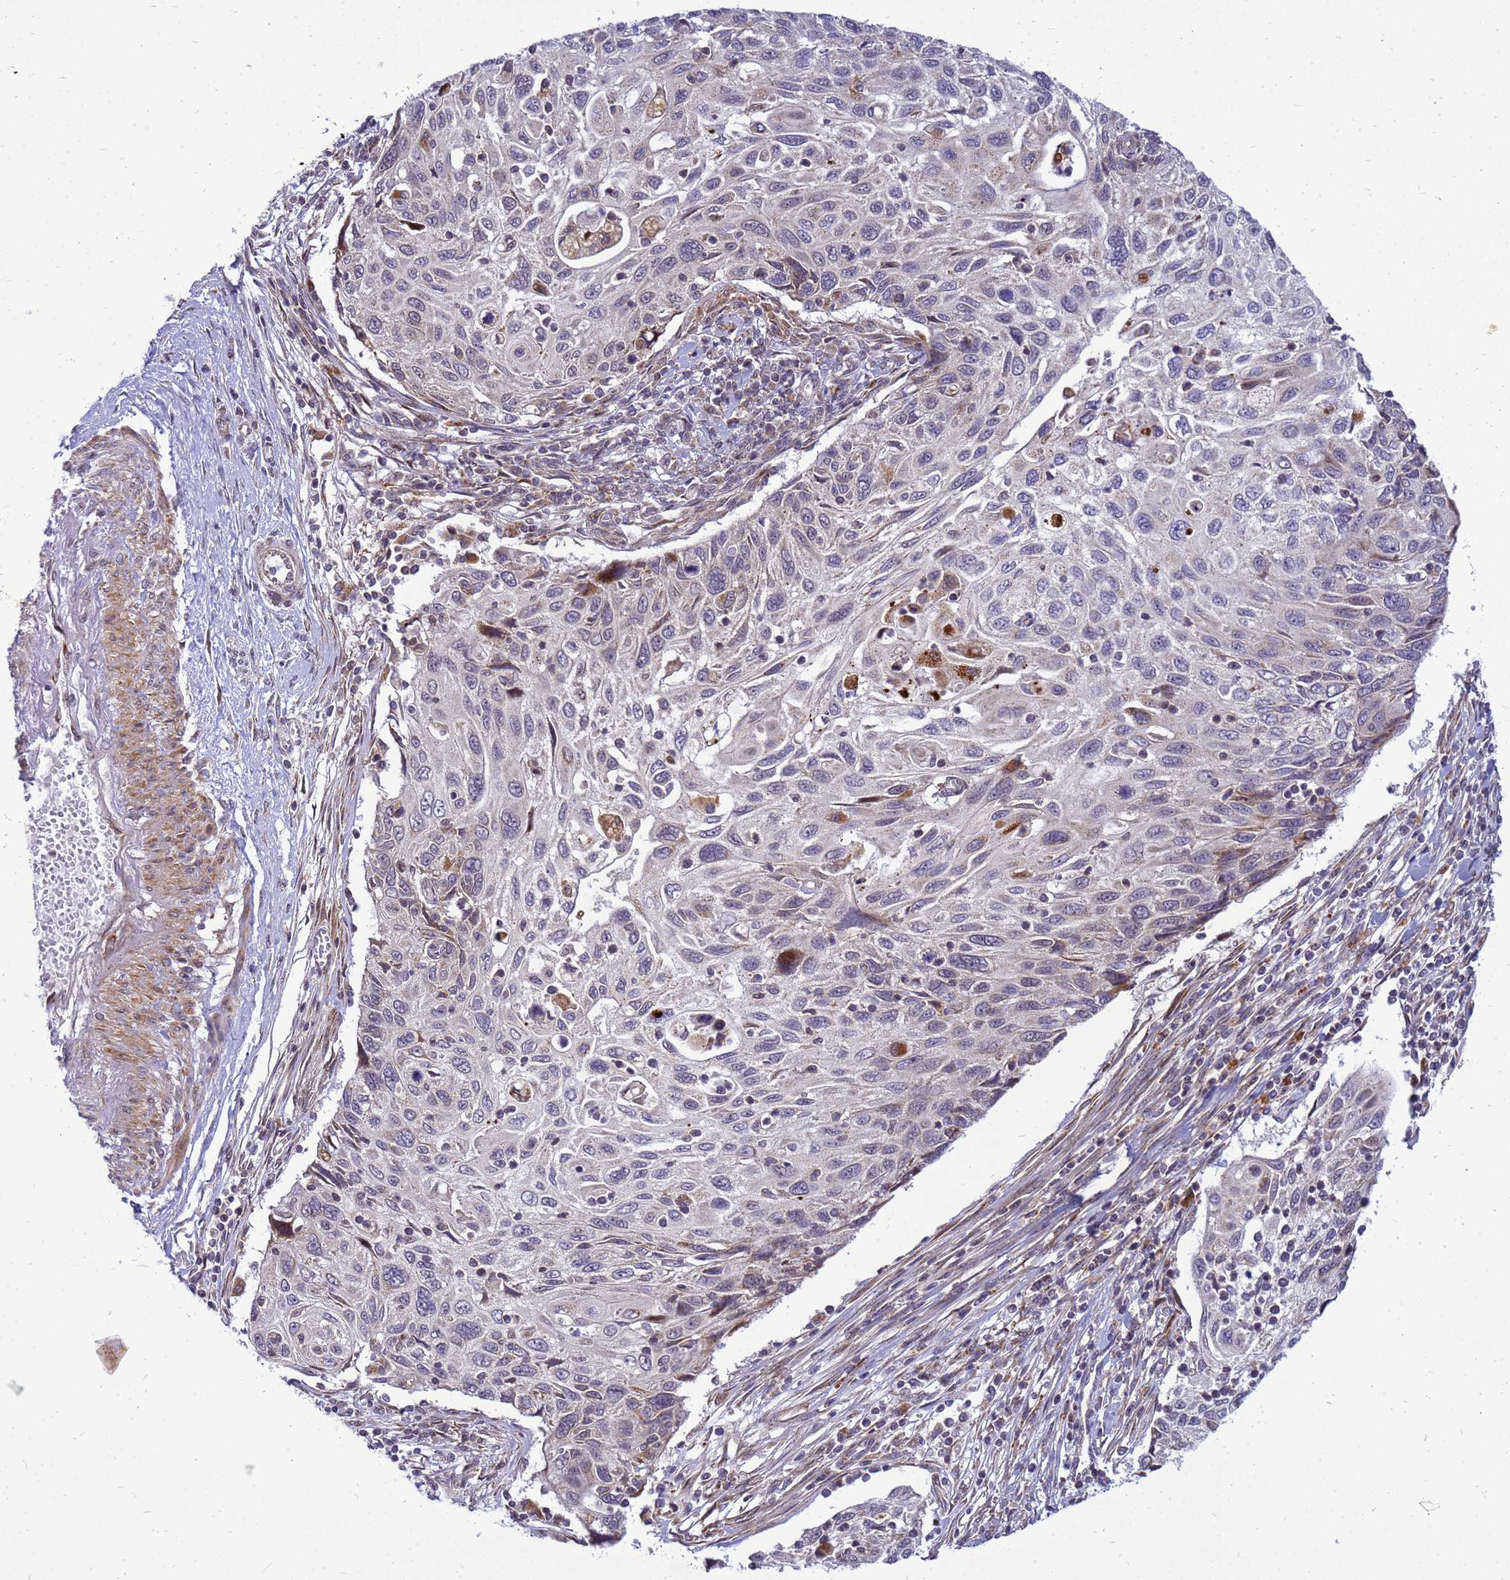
{"staining": {"intensity": "negative", "quantity": "none", "location": "none"}, "tissue": "cervical cancer", "cell_type": "Tumor cells", "image_type": "cancer", "snomed": [{"axis": "morphology", "description": "Squamous cell carcinoma, NOS"}, {"axis": "topography", "description": "Cervix"}], "caption": "Squamous cell carcinoma (cervical) was stained to show a protein in brown. There is no significant positivity in tumor cells.", "gene": "C12orf43", "patient": {"sex": "female", "age": 70}}